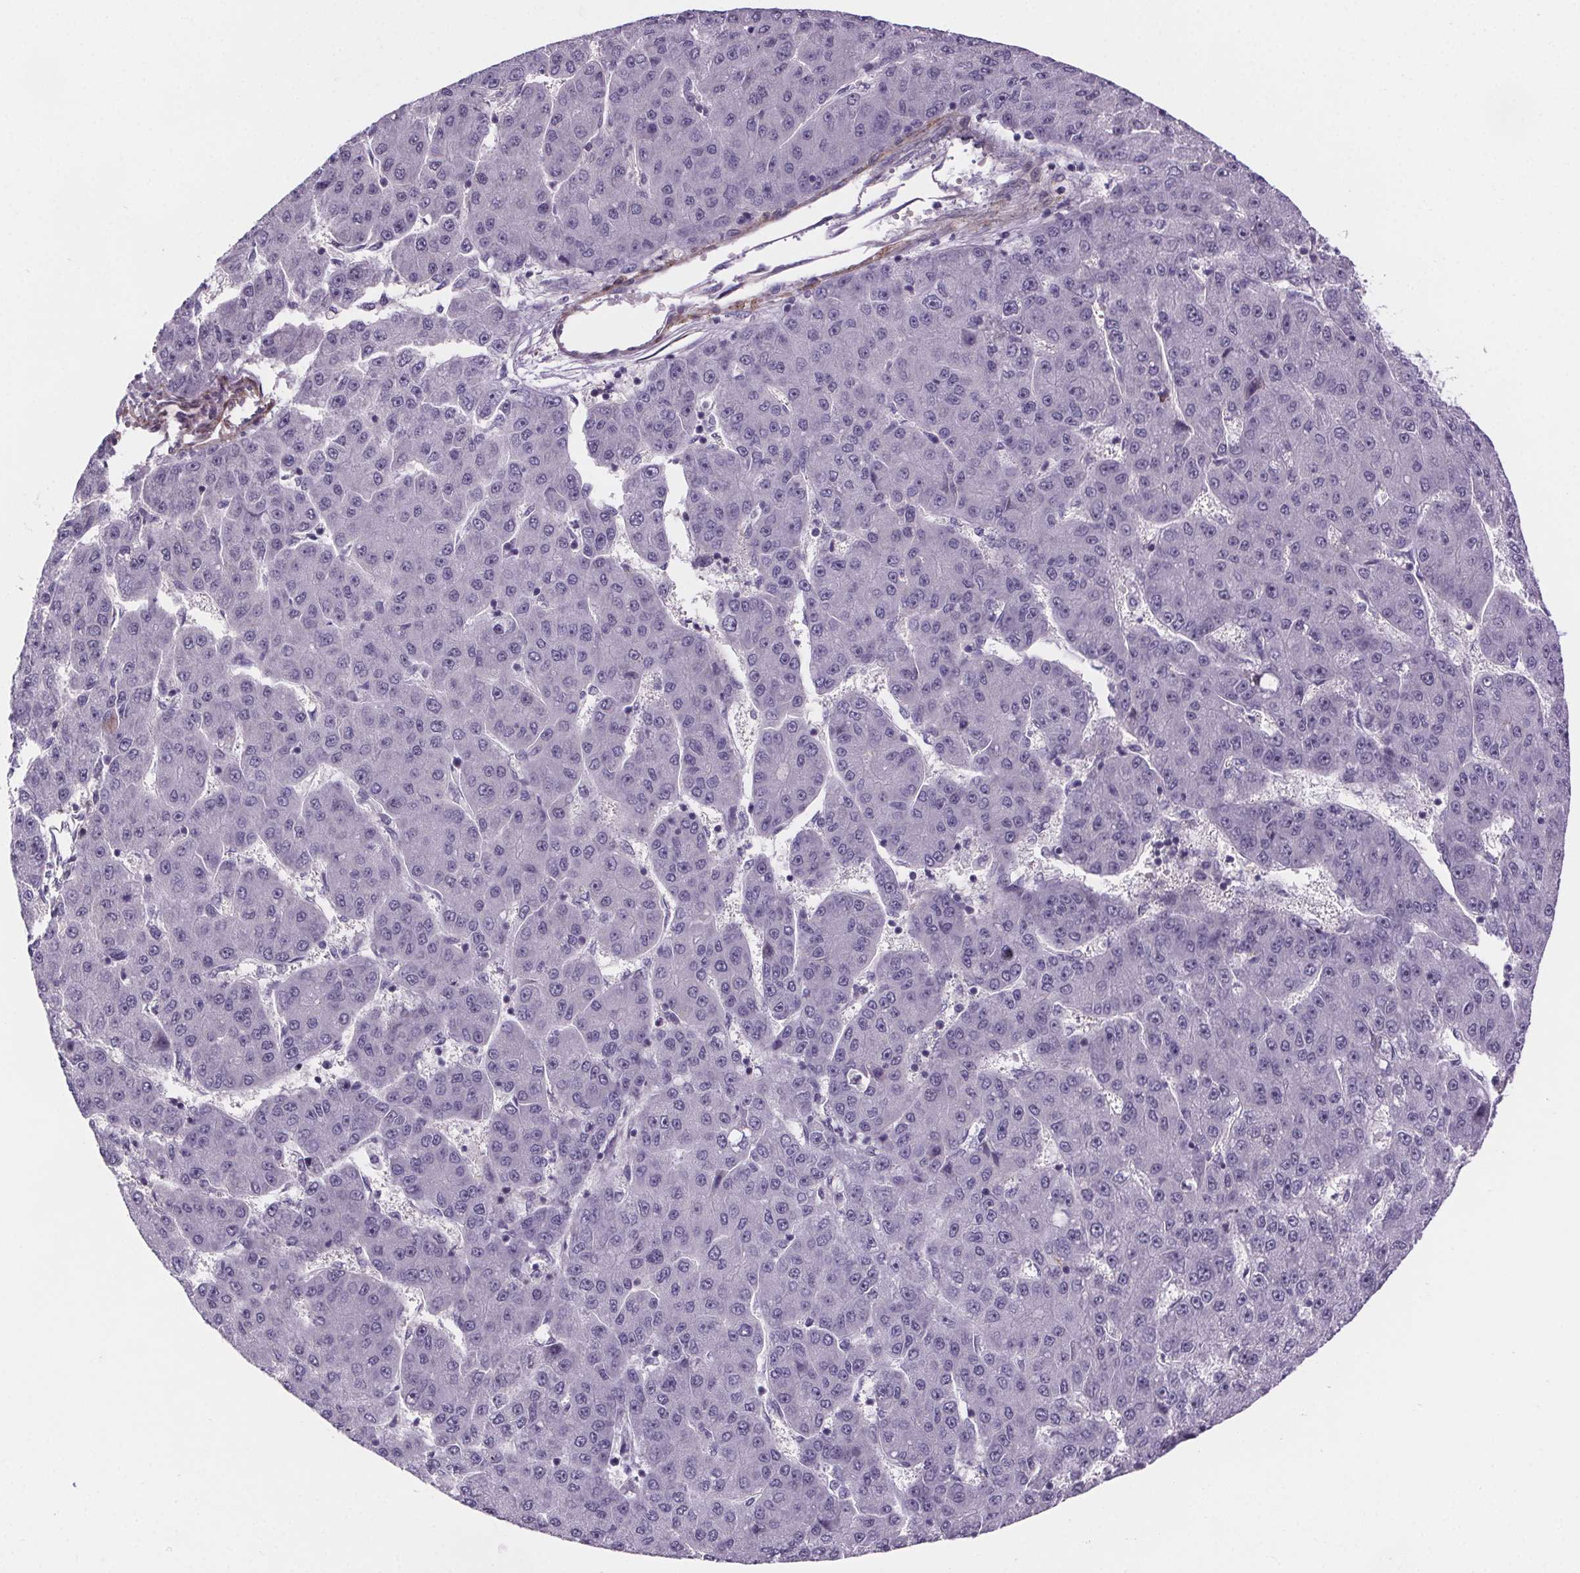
{"staining": {"intensity": "negative", "quantity": "none", "location": "none"}, "tissue": "liver cancer", "cell_type": "Tumor cells", "image_type": "cancer", "snomed": [{"axis": "morphology", "description": "Carcinoma, Hepatocellular, NOS"}, {"axis": "topography", "description": "Liver"}], "caption": "The image displays no significant expression in tumor cells of liver cancer (hepatocellular carcinoma).", "gene": "TTC12", "patient": {"sex": "male", "age": 67}}